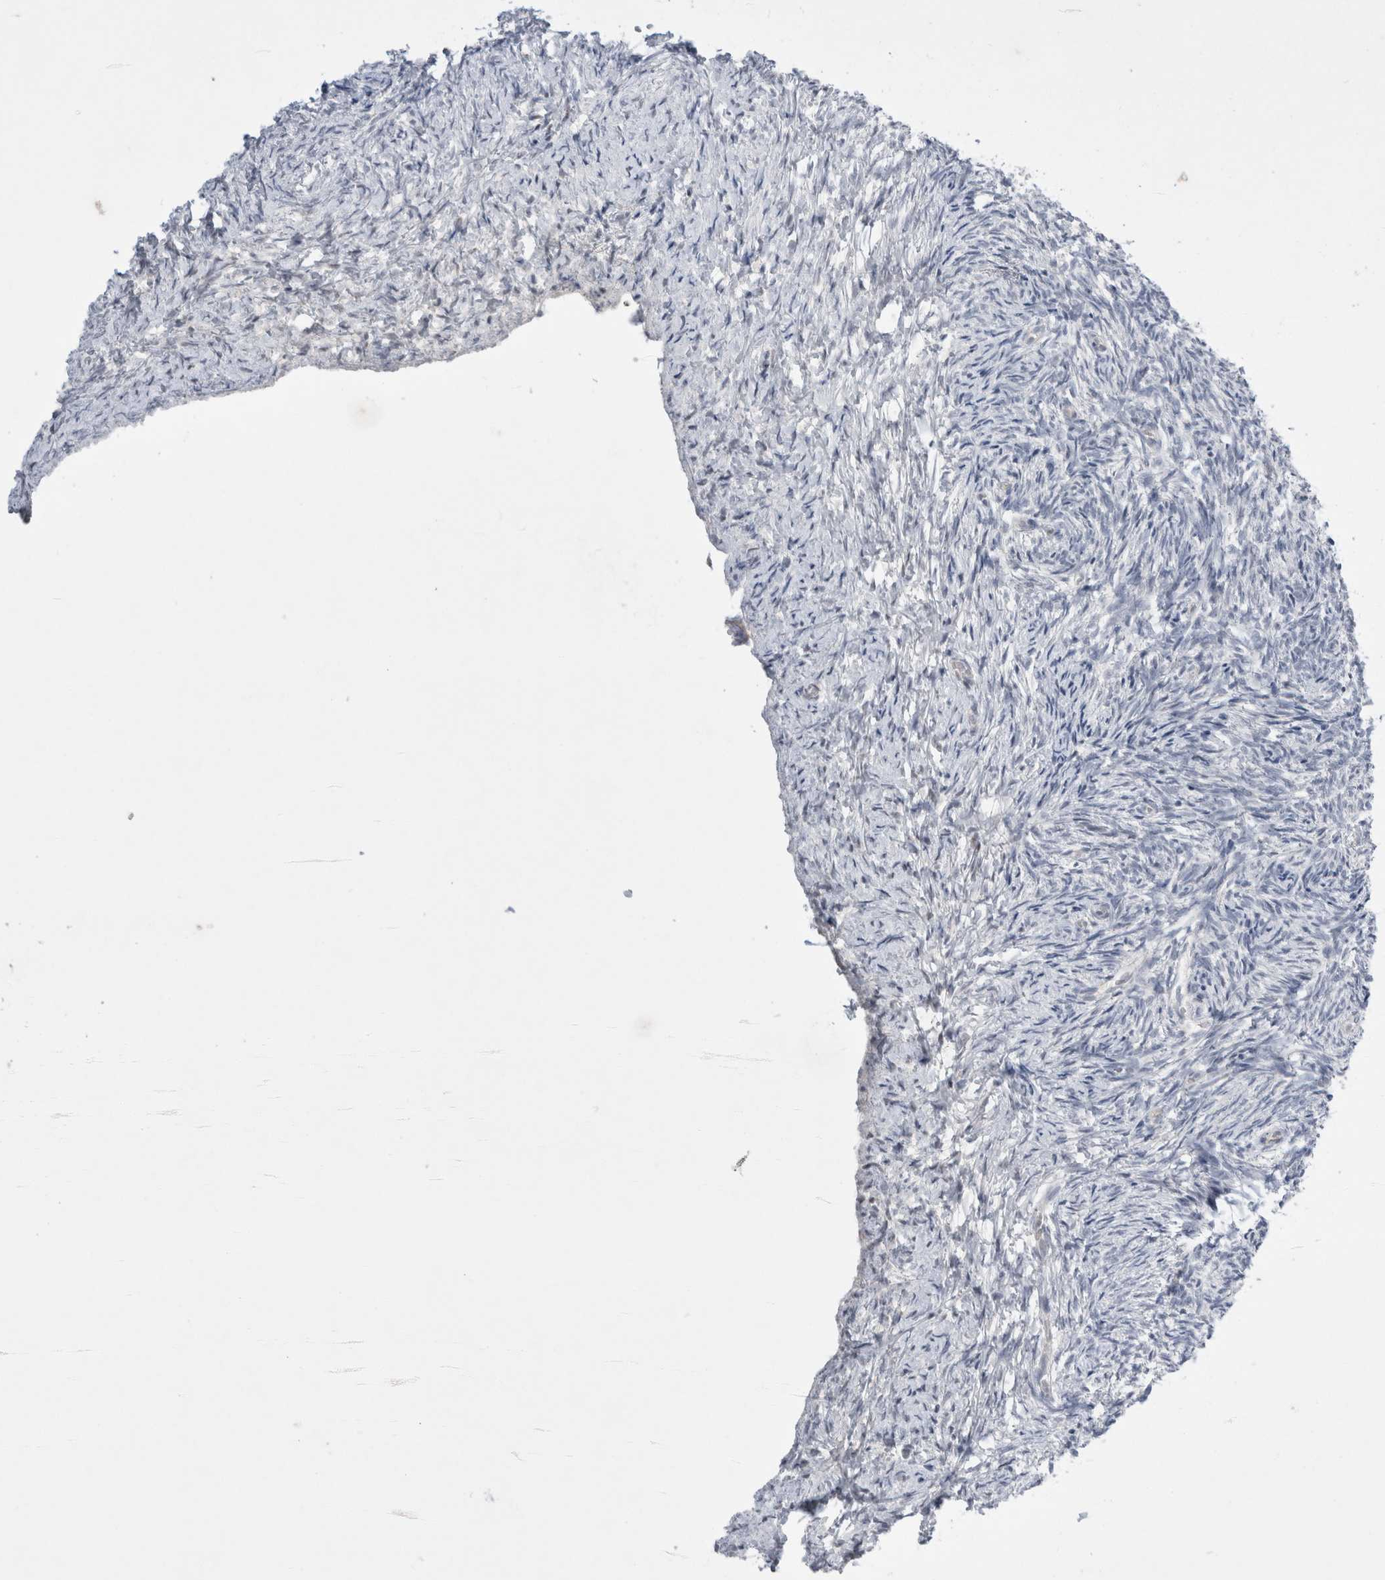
{"staining": {"intensity": "moderate", "quantity": ">75%", "location": "cytoplasmic/membranous"}, "tissue": "ovary", "cell_type": "Follicle cells", "image_type": "normal", "snomed": [{"axis": "morphology", "description": "Normal tissue, NOS"}, {"axis": "topography", "description": "Ovary"}], "caption": "Protein staining shows moderate cytoplasmic/membranous staining in approximately >75% of follicle cells in benign ovary.", "gene": "WIPF2", "patient": {"sex": "female", "age": 41}}